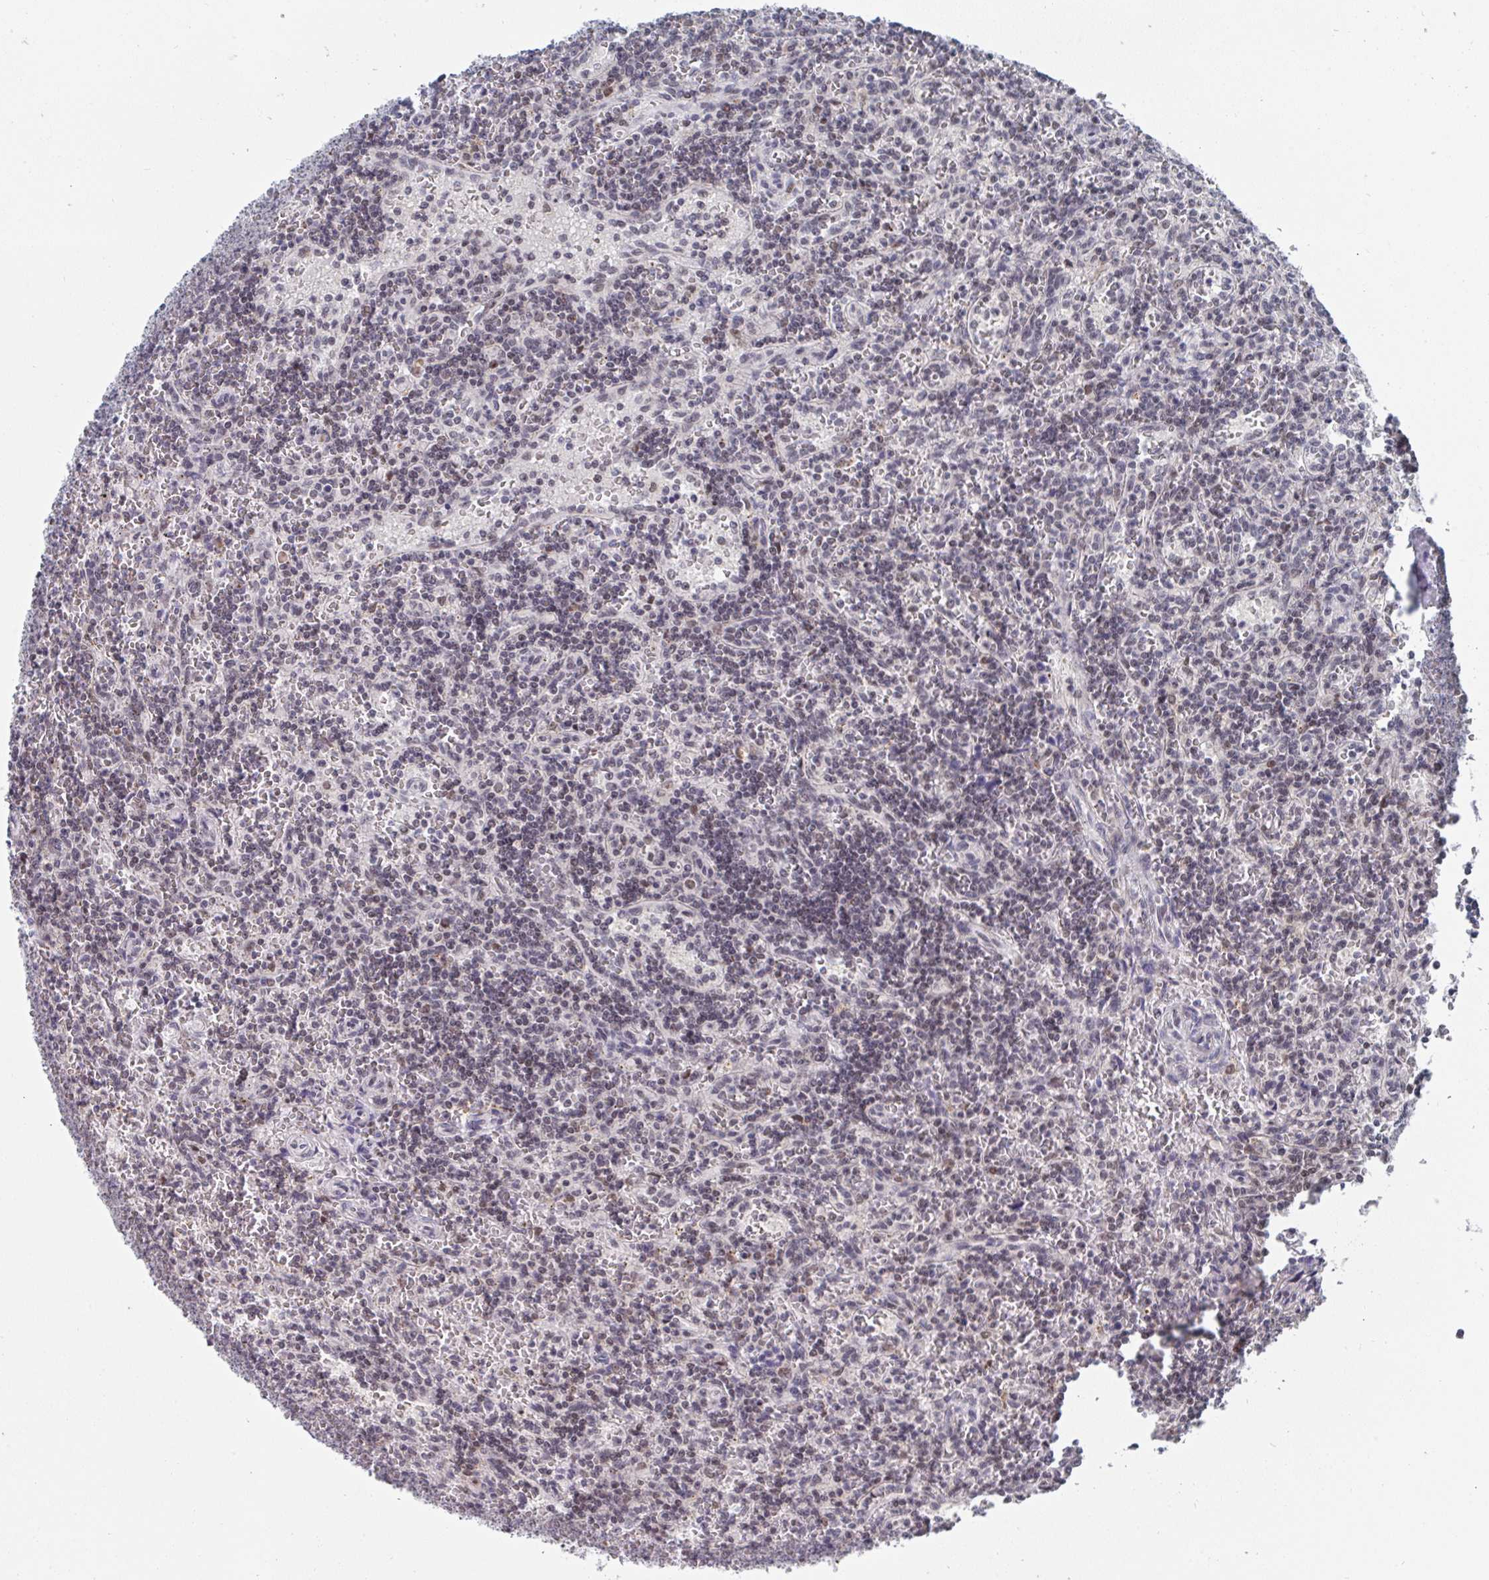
{"staining": {"intensity": "weak", "quantity": "25%-75%", "location": "nuclear"}, "tissue": "lymphoma", "cell_type": "Tumor cells", "image_type": "cancer", "snomed": [{"axis": "morphology", "description": "Malignant lymphoma, non-Hodgkin's type, Low grade"}, {"axis": "topography", "description": "Spleen"}], "caption": "Weak nuclear expression for a protein is appreciated in approximately 25%-75% of tumor cells of lymphoma using IHC.", "gene": "JMJD1C", "patient": {"sex": "male", "age": 73}}